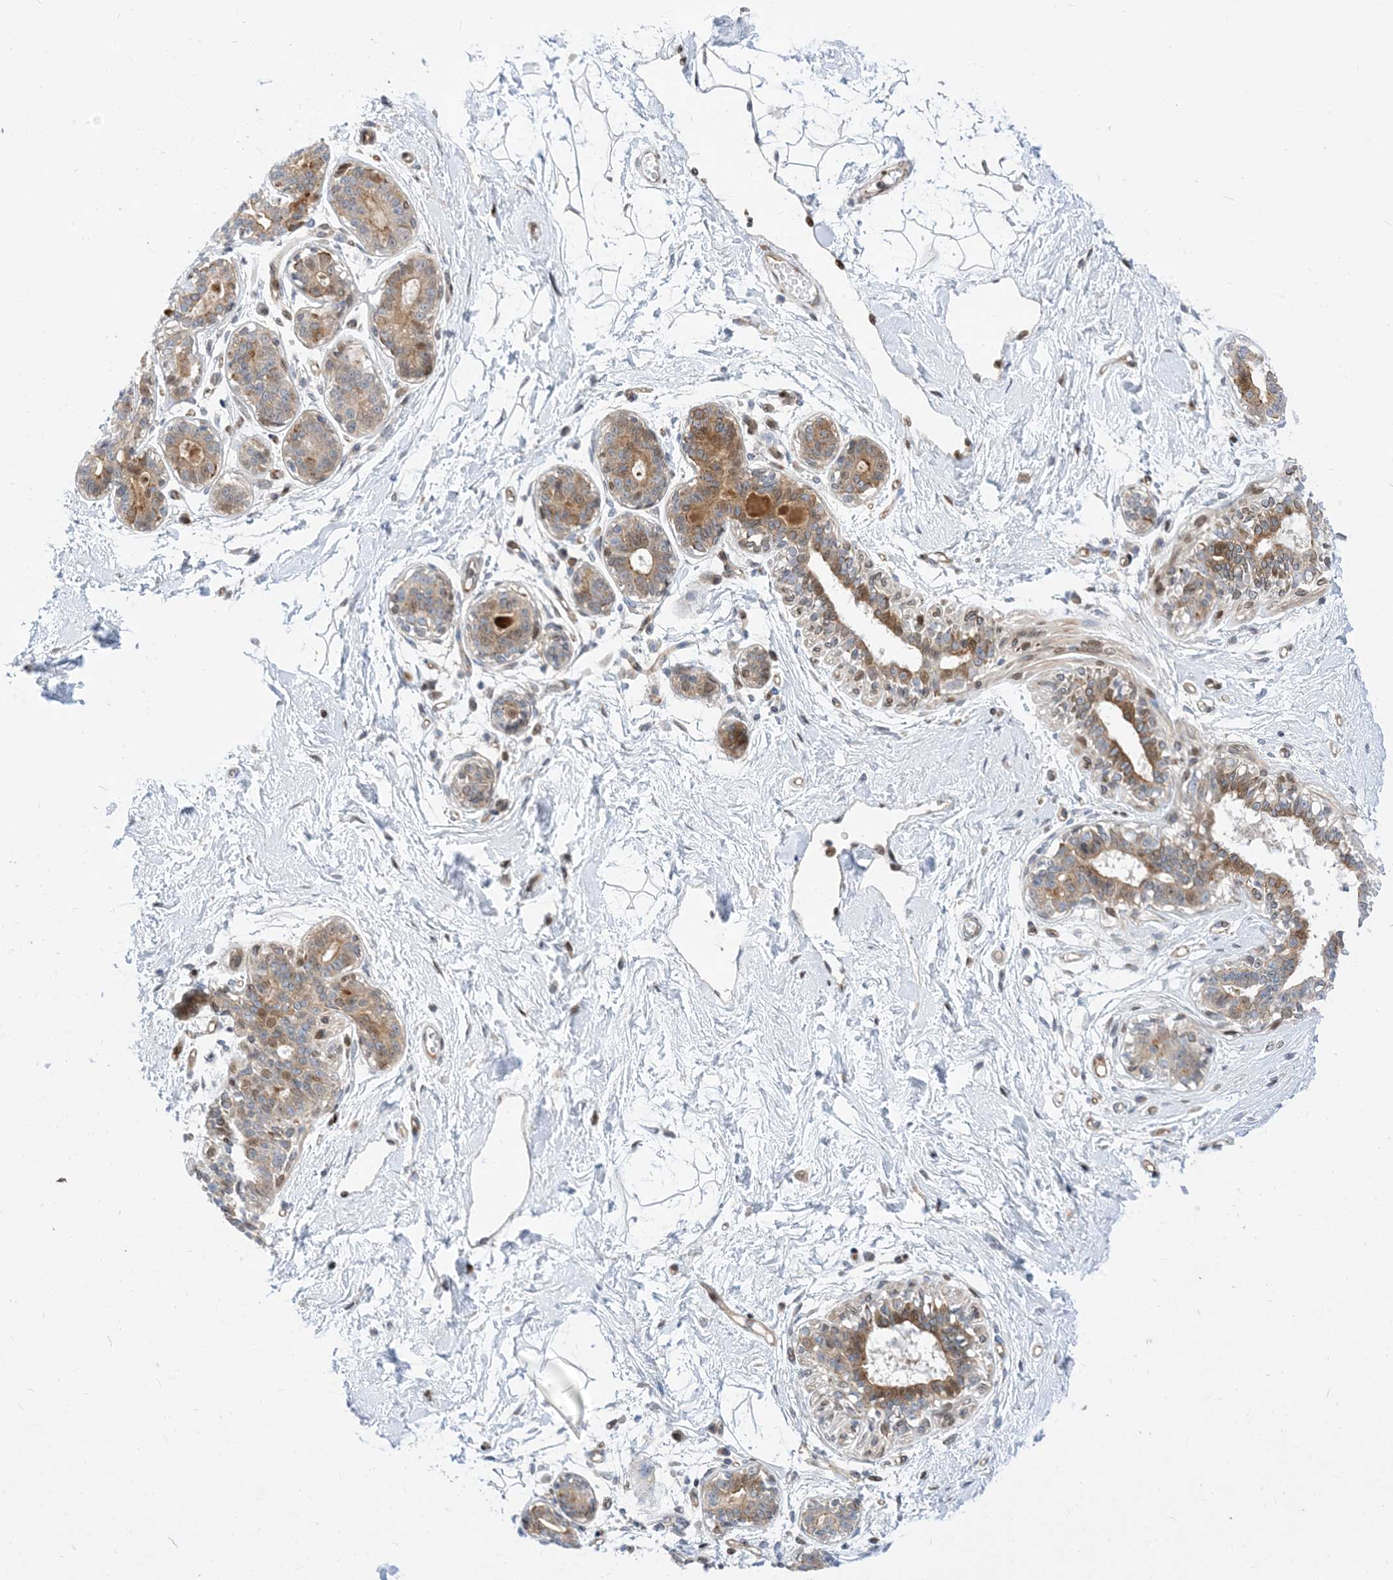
{"staining": {"intensity": "negative", "quantity": "none", "location": "none"}, "tissue": "breast", "cell_type": "Adipocytes", "image_type": "normal", "snomed": [{"axis": "morphology", "description": "Normal tissue, NOS"}, {"axis": "topography", "description": "Breast"}], "caption": "A high-resolution histopathology image shows immunohistochemistry (IHC) staining of benign breast, which reveals no significant staining in adipocytes. (Immunohistochemistry (ihc), brightfield microscopy, high magnification).", "gene": "TYSND1", "patient": {"sex": "female", "age": 45}}